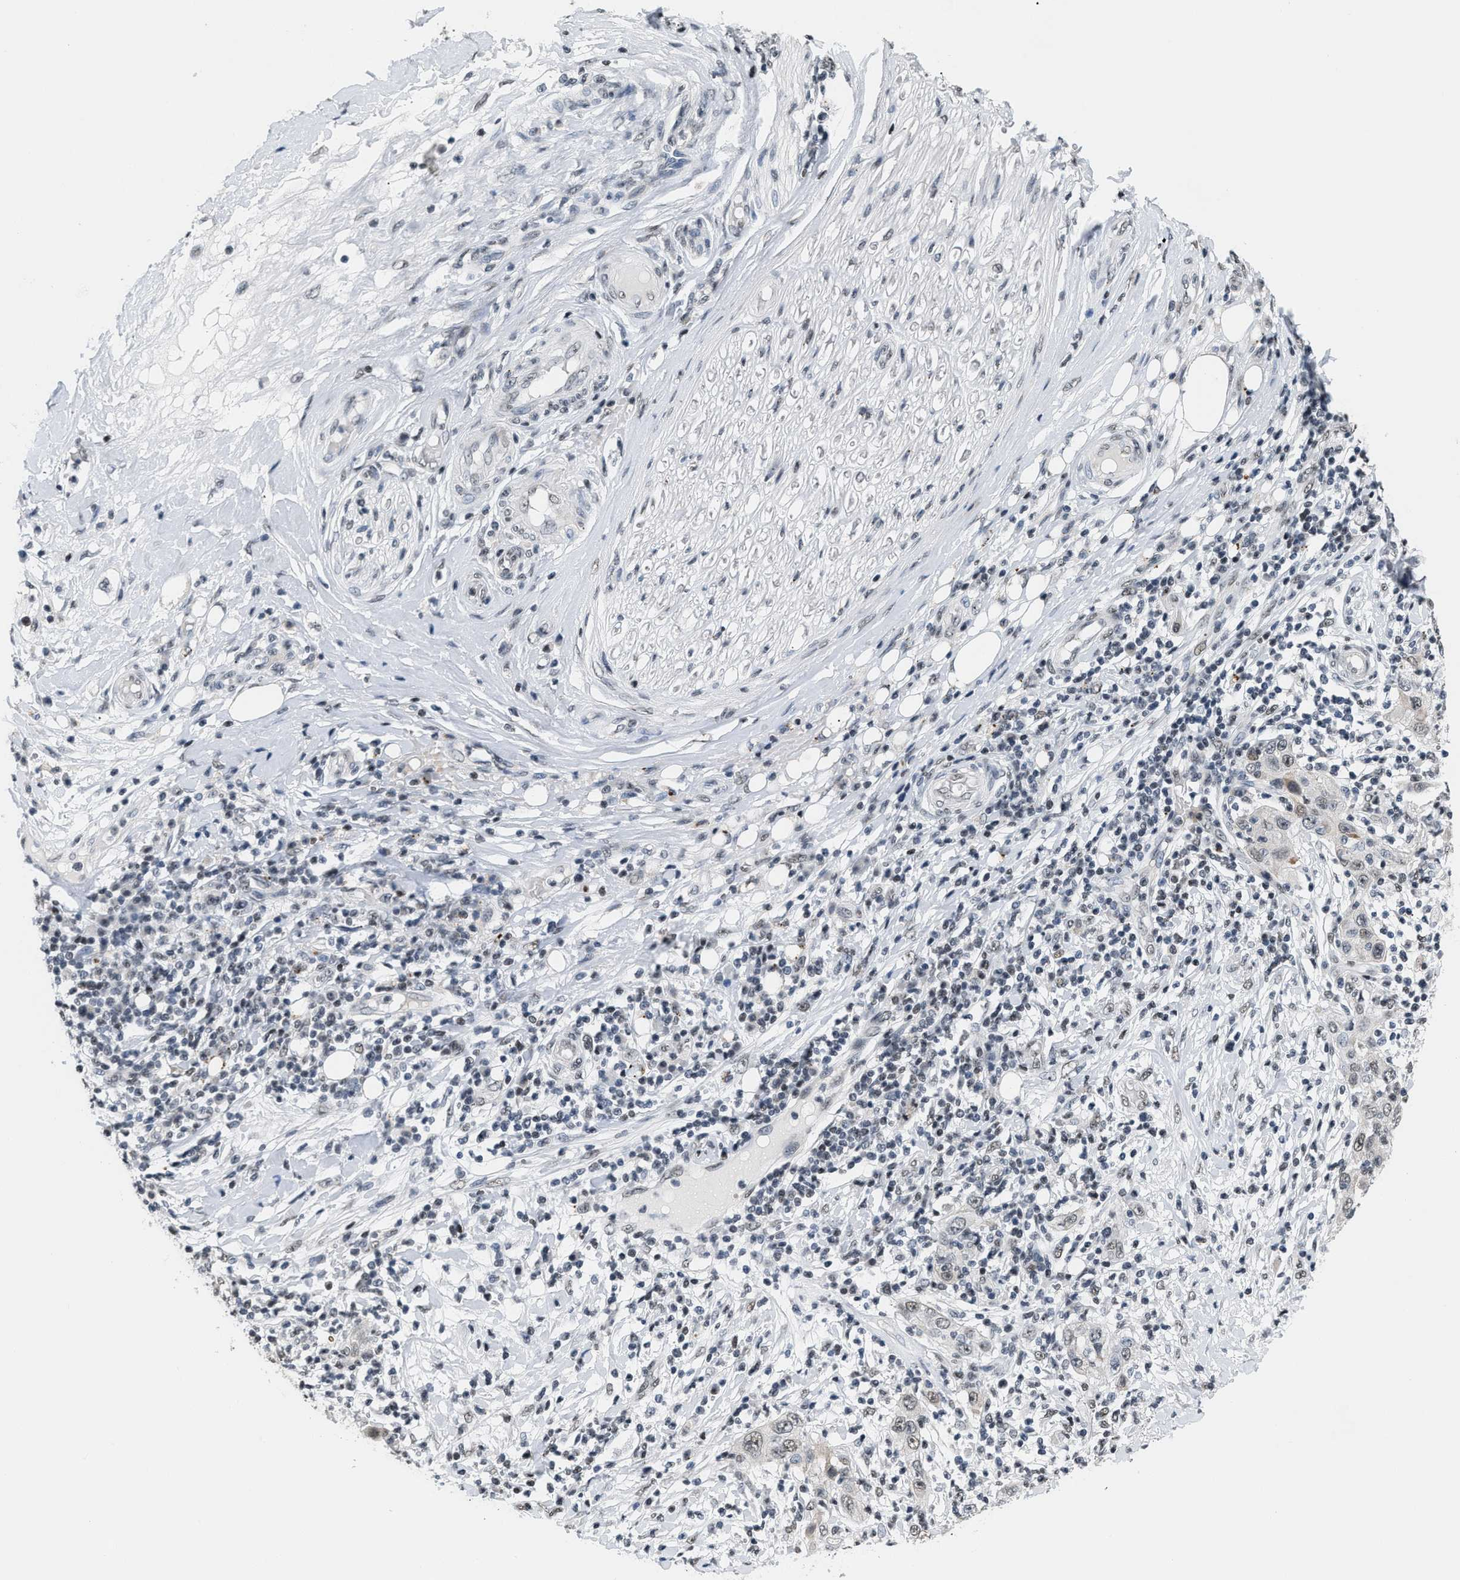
{"staining": {"intensity": "weak", "quantity": ">75%", "location": "nuclear"}, "tissue": "skin cancer", "cell_type": "Tumor cells", "image_type": "cancer", "snomed": [{"axis": "morphology", "description": "Squamous cell carcinoma, NOS"}, {"axis": "topography", "description": "Skin"}], "caption": "This micrograph shows skin cancer stained with immunohistochemistry (IHC) to label a protein in brown. The nuclear of tumor cells show weak positivity for the protein. Nuclei are counter-stained blue.", "gene": "RAF1", "patient": {"sex": "female", "age": 88}}